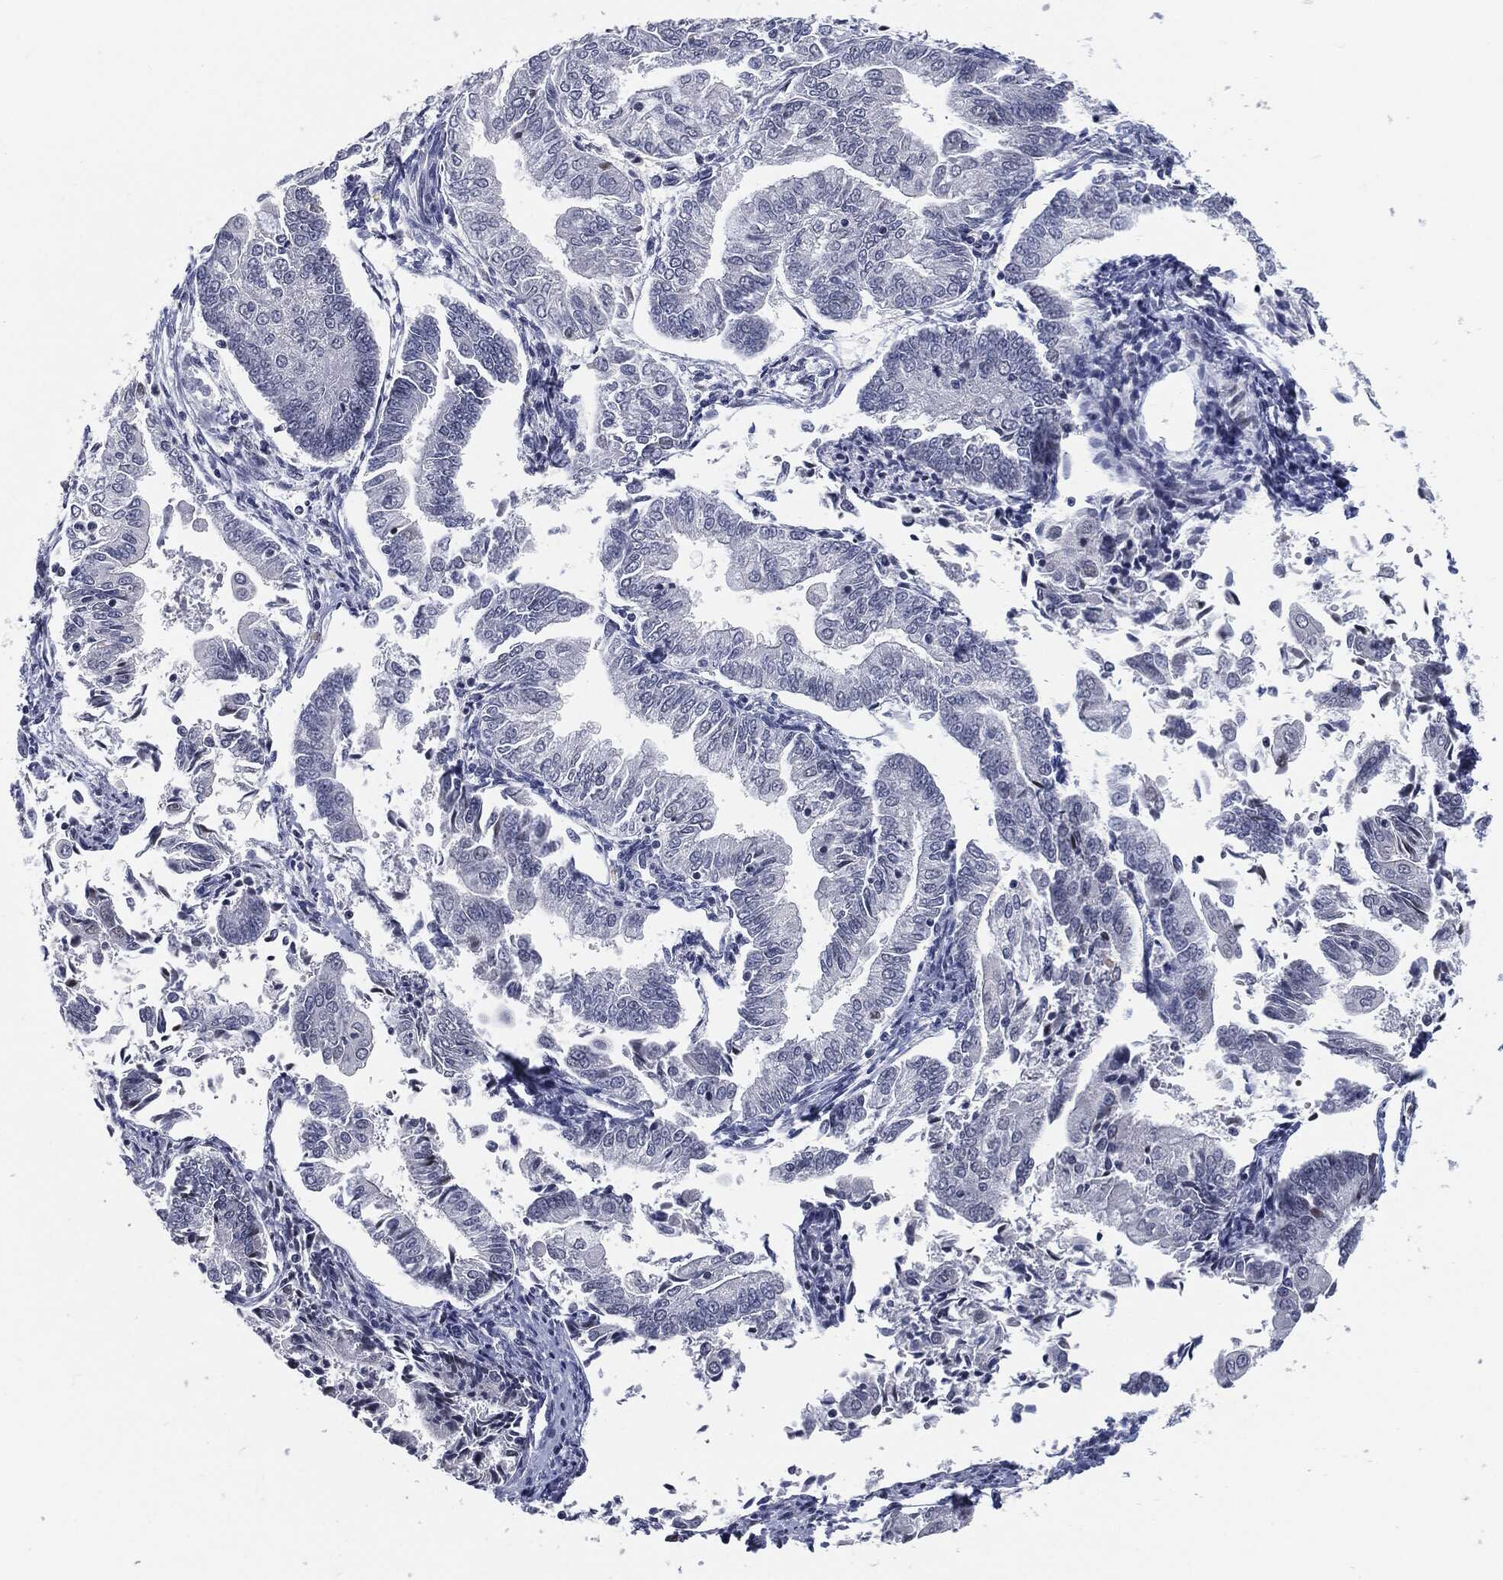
{"staining": {"intensity": "negative", "quantity": "none", "location": "none"}, "tissue": "endometrial cancer", "cell_type": "Tumor cells", "image_type": "cancer", "snomed": [{"axis": "morphology", "description": "Adenocarcinoma, NOS"}, {"axis": "topography", "description": "Endometrium"}], "caption": "Immunohistochemistry (IHC) of adenocarcinoma (endometrial) exhibits no expression in tumor cells.", "gene": "ANXA1", "patient": {"sex": "female", "age": 56}}